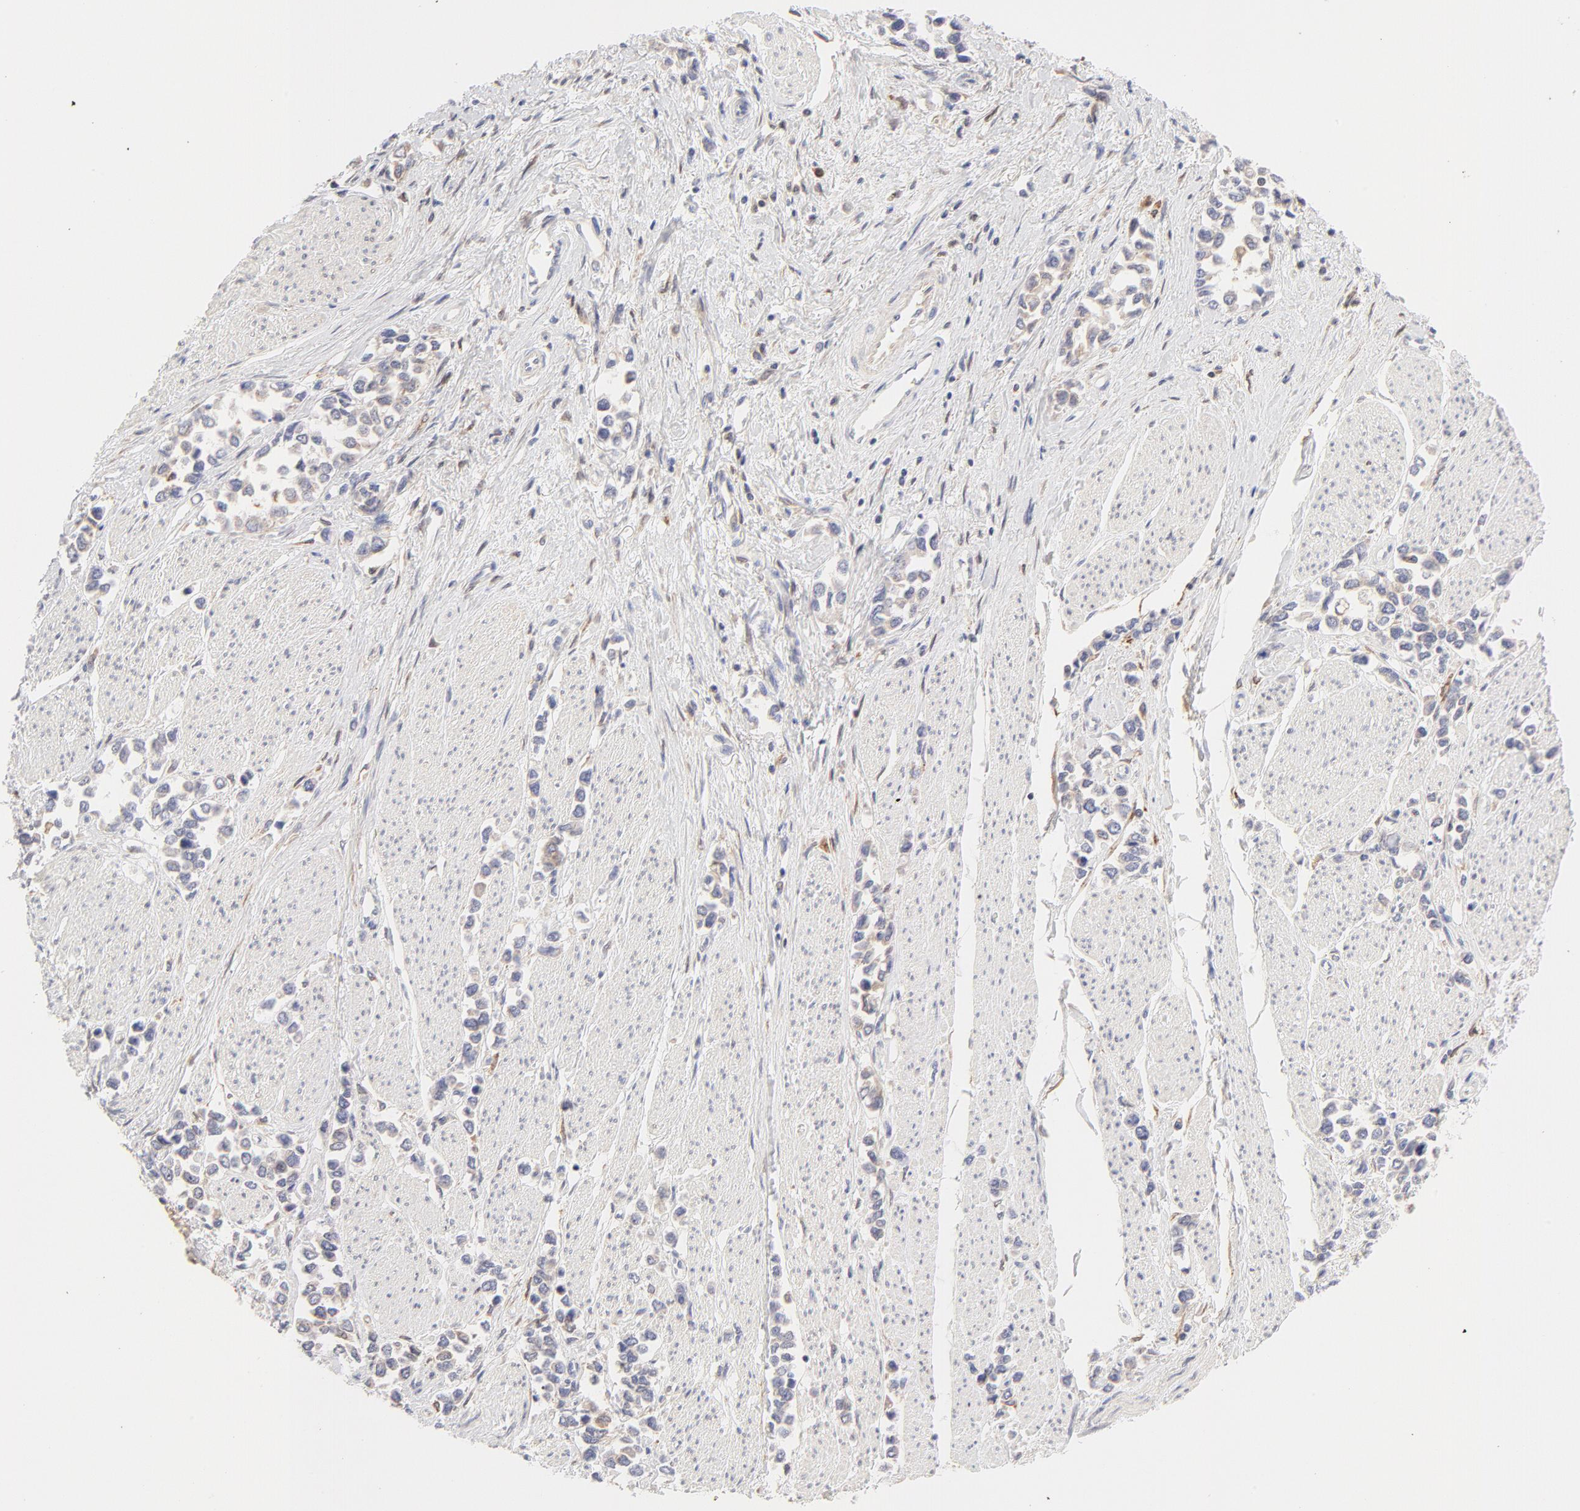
{"staining": {"intensity": "weak", "quantity": ">75%", "location": "cytoplasmic/membranous"}, "tissue": "stomach cancer", "cell_type": "Tumor cells", "image_type": "cancer", "snomed": [{"axis": "morphology", "description": "Adenocarcinoma, NOS"}, {"axis": "topography", "description": "Stomach, upper"}], "caption": "Tumor cells reveal low levels of weak cytoplasmic/membranous positivity in about >75% of cells in adenocarcinoma (stomach). The staining is performed using DAB brown chromogen to label protein expression. The nuclei are counter-stained blue using hematoxylin.", "gene": "RPS6KA1", "patient": {"sex": "male", "age": 76}}